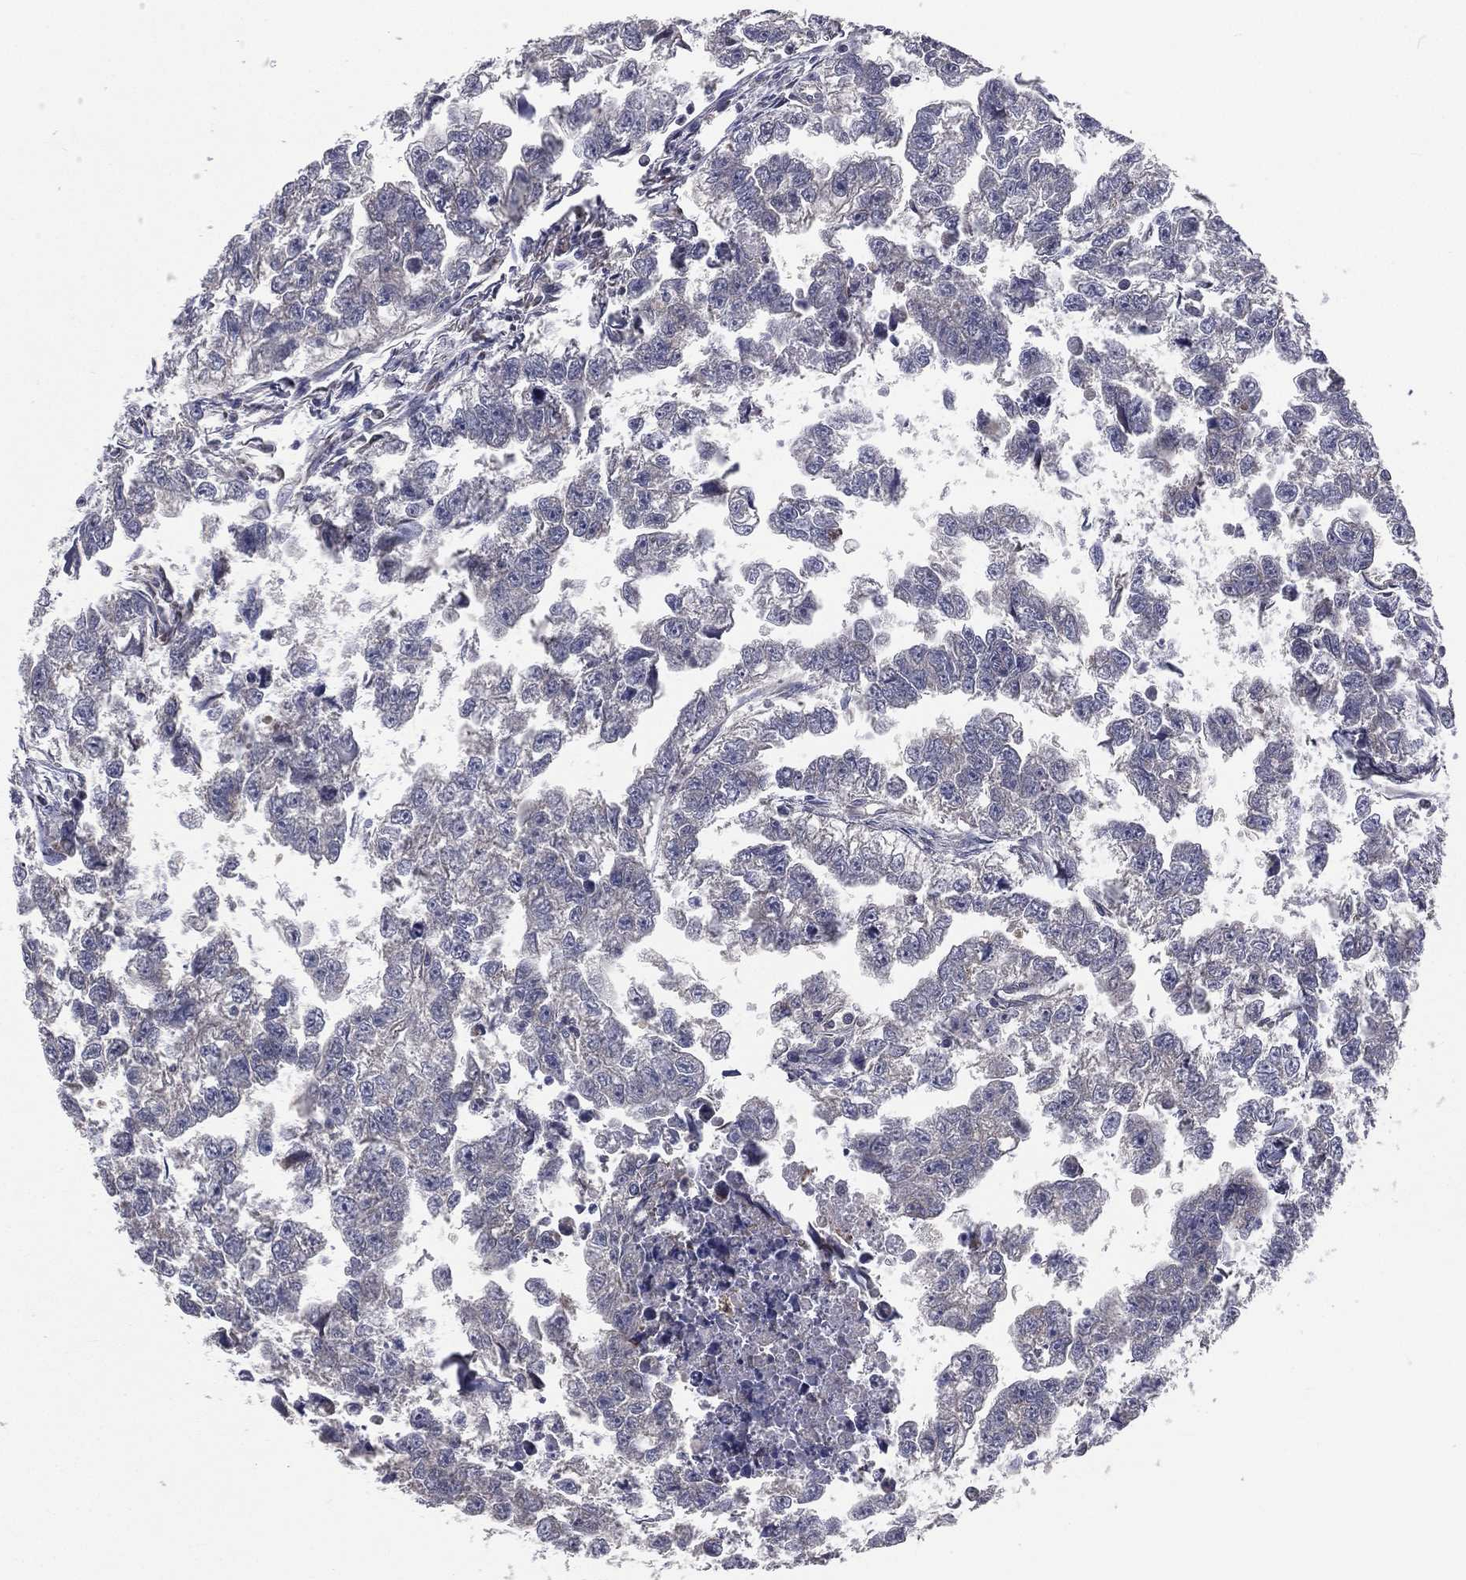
{"staining": {"intensity": "moderate", "quantity": "<25%", "location": "cytoplasmic/membranous"}, "tissue": "testis cancer", "cell_type": "Tumor cells", "image_type": "cancer", "snomed": [{"axis": "morphology", "description": "Carcinoma, Embryonal, NOS"}, {"axis": "morphology", "description": "Teratoma, malignant, NOS"}, {"axis": "topography", "description": "Testis"}], "caption": "A high-resolution histopathology image shows immunohistochemistry (IHC) staining of testis embryonal carcinoma, which displays moderate cytoplasmic/membranous expression in about <25% of tumor cells.", "gene": "HADH", "patient": {"sex": "male", "age": 44}}